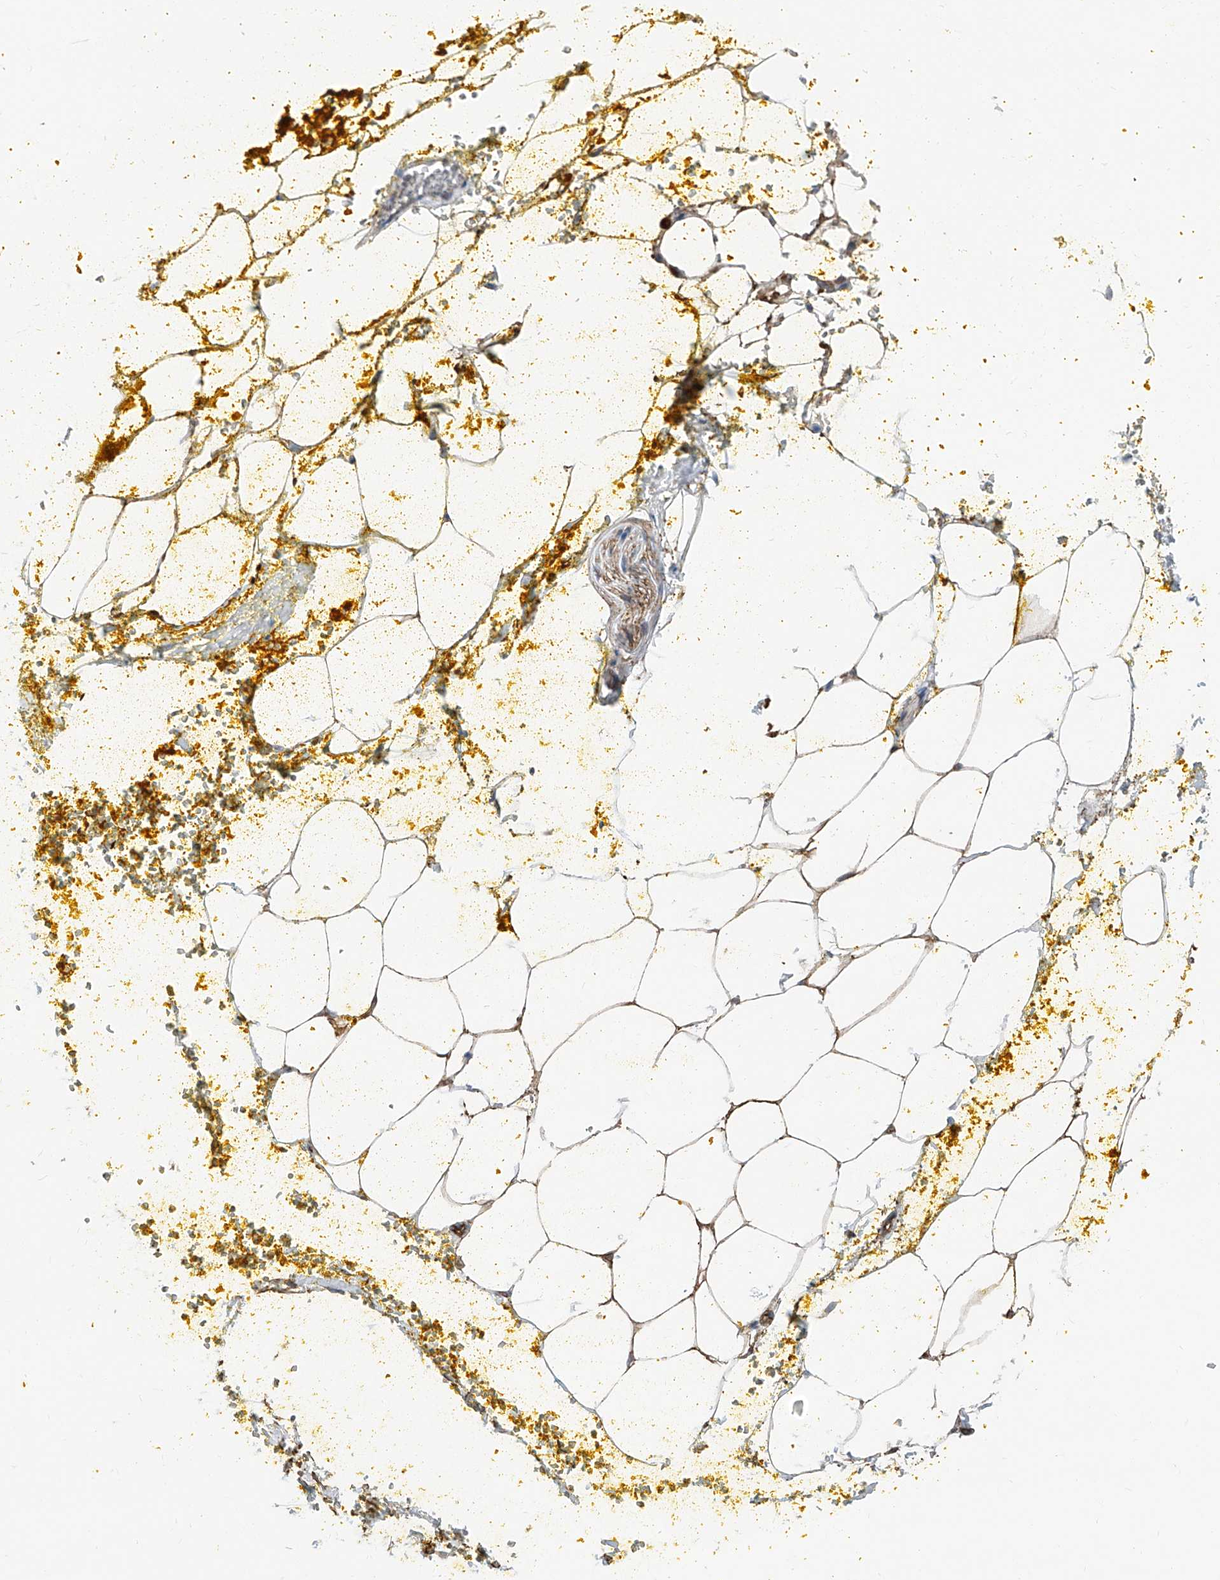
{"staining": {"intensity": "moderate", "quantity": ">75%", "location": "cytoplasmic/membranous"}, "tissue": "adipose tissue", "cell_type": "Adipocytes", "image_type": "normal", "snomed": [{"axis": "morphology", "description": "Normal tissue, NOS"}, {"axis": "morphology", "description": "Adenocarcinoma, Low grade"}, {"axis": "topography", "description": "Prostate"}, {"axis": "topography", "description": "Peripheral nerve tissue"}], "caption": "Immunohistochemical staining of benign human adipose tissue reveals moderate cytoplasmic/membranous protein staining in about >75% of adipocytes.", "gene": "THEMIS2", "patient": {"sex": "male", "age": 63}}